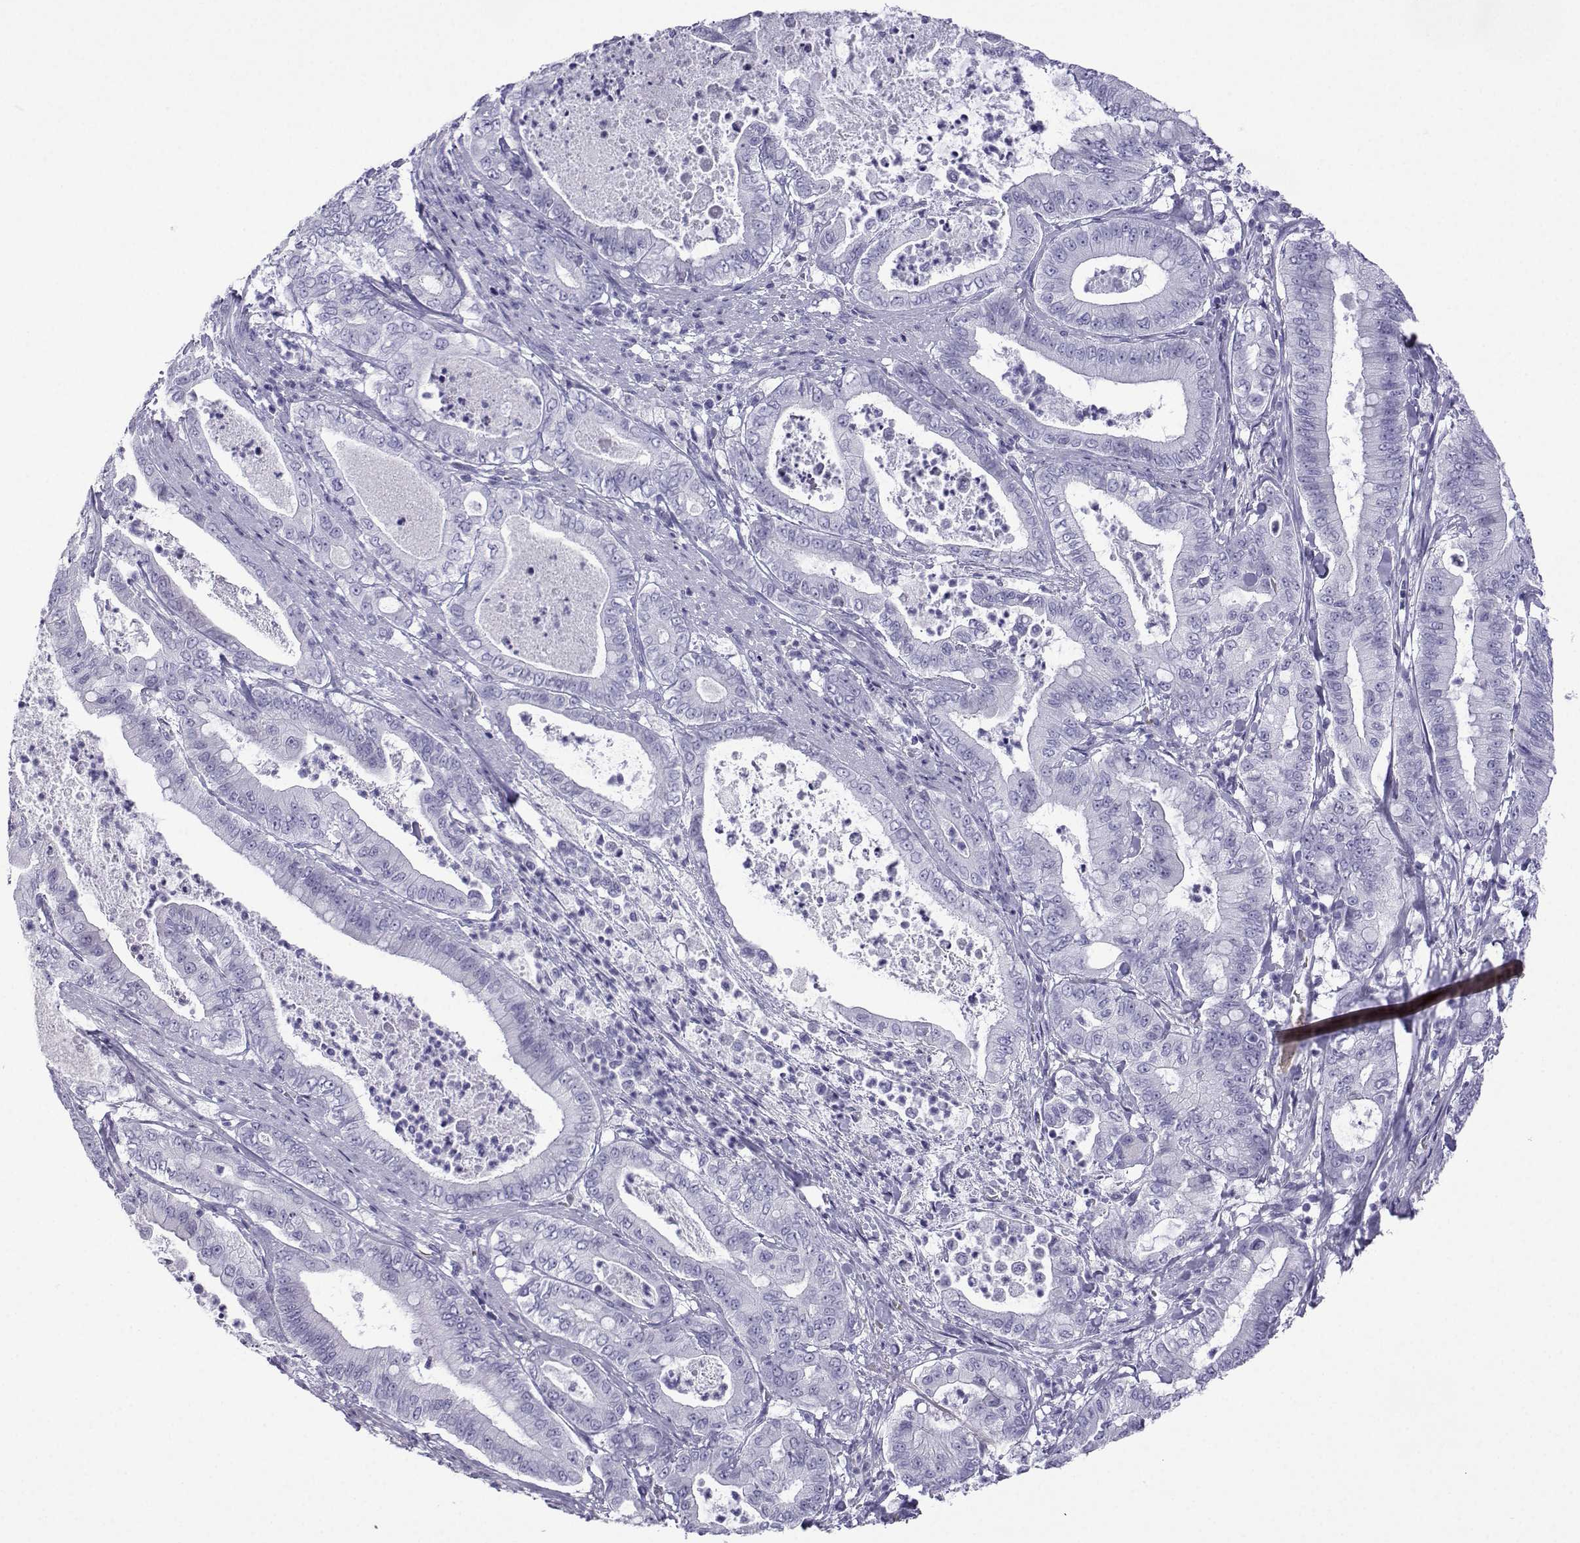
{"staining": {"intensity": "negative", "quantity": "none", "location": "none"}, "tissue": "pancreatic cancer", "cell_type": "Tumor cells", "image_type": "cancer", "snomed": [{"axis": "morphology", "description": "Adenocarcinoma, NOS"}, {"axis": "topography", "description": "Pancreas"}], "caption": "Immunohistochemistry (IHC) micrograph of adenocarcinoma (pancreatic) stained for a protein (brown), which demonstrates no expression in tumor cells.", "gene": "TRIM46", "patient": {"sex": "male", "age": 71}}